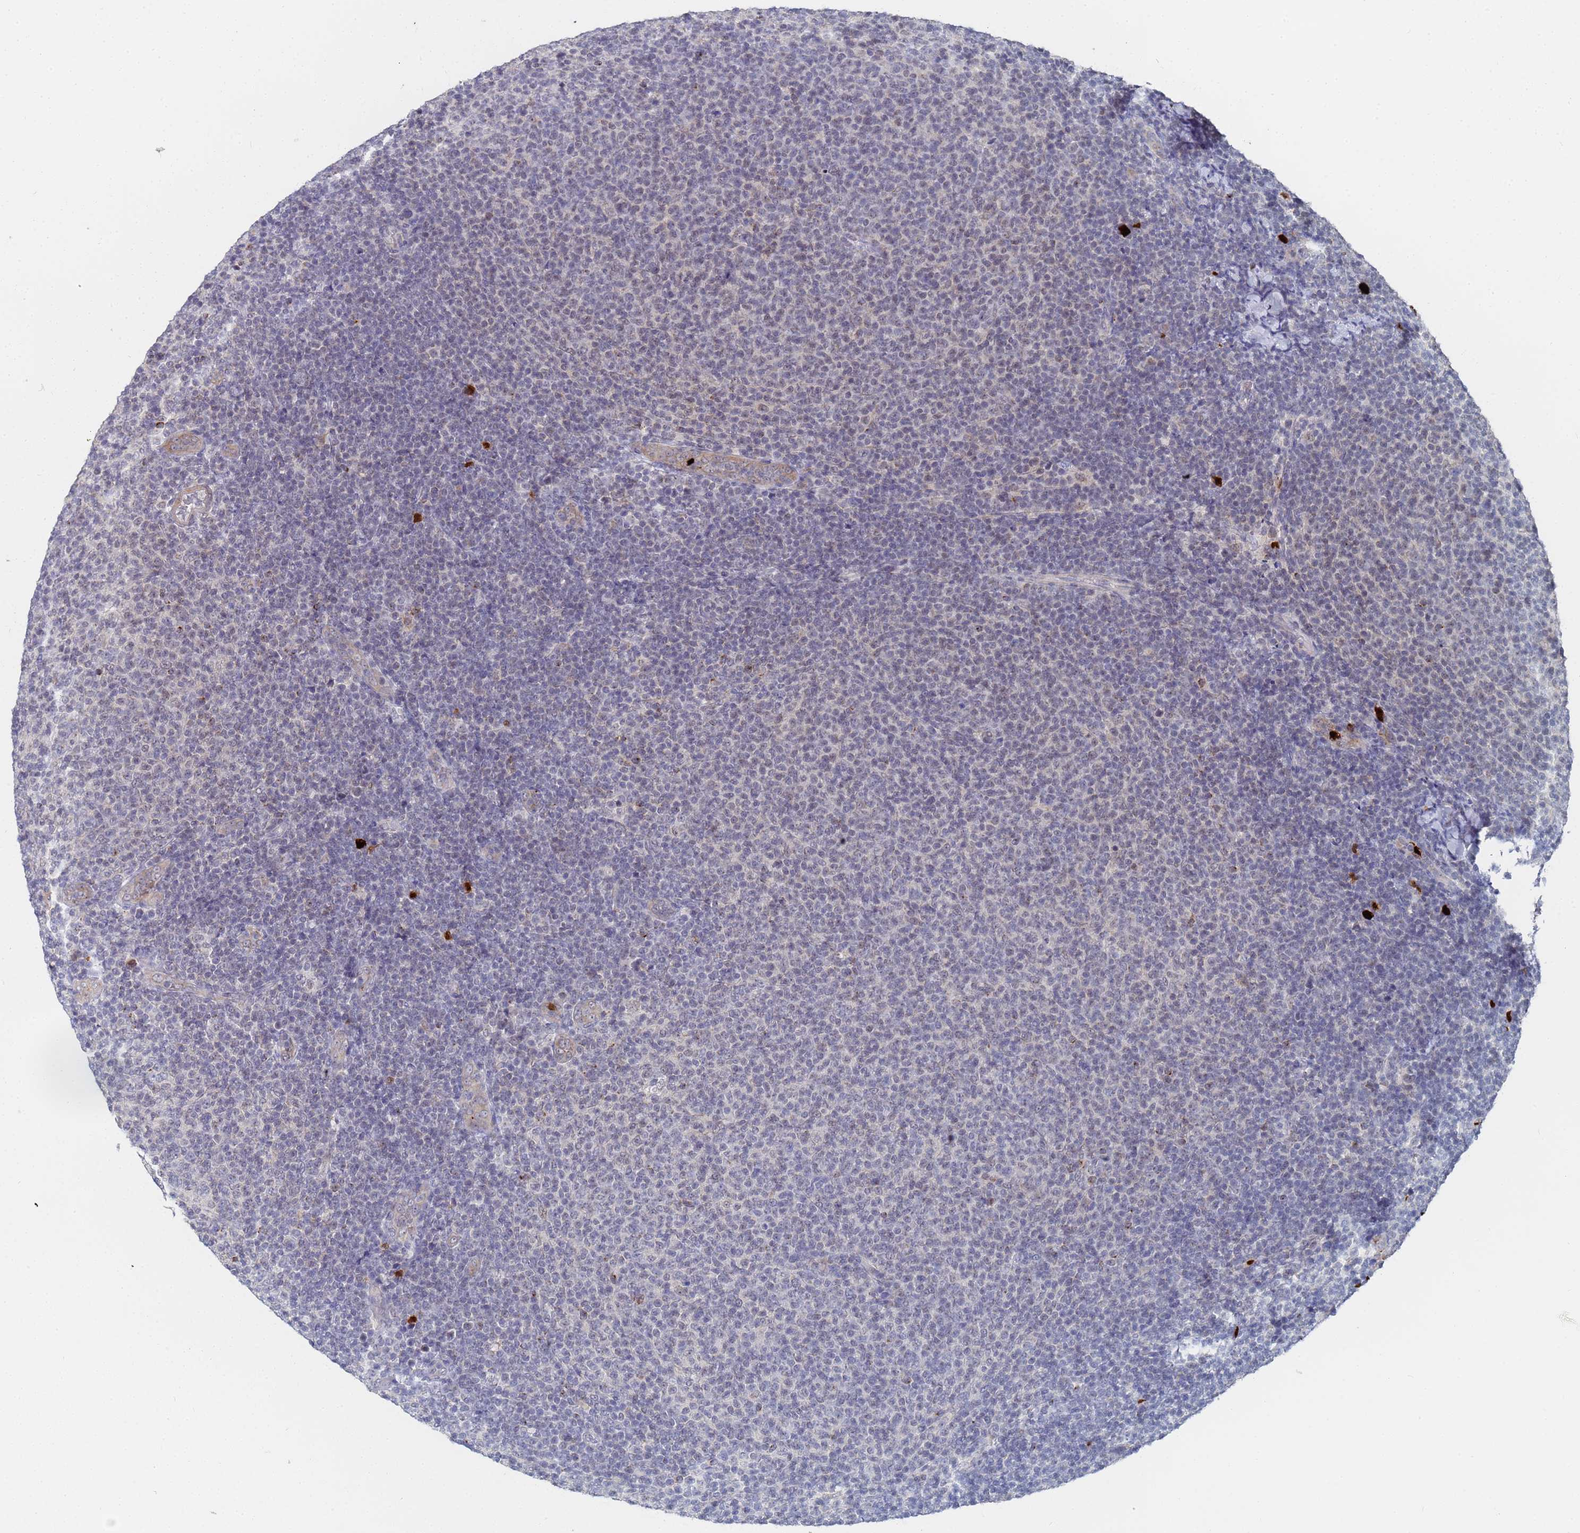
{"staining": {"intensity": "negative", "quantity": "none", "location": "none"}, "tissue": "lymphoma", "cell_type": "Tumor cells", "image_type": "cancer", "snomed": [{"axis": "morphology", "description": "Malignant lymphoma, non-Hodgkin's type, Low grade"}, {"axis": "topography", "description": "Lymph node"}], "caption": "Immunohistochemistry (IHC) of lymphoma reveals no expression in tumor cells. The staining was performed using DAB (3,3'-diaminobenzidine) to visualize the protein expression in brown, while the nuclei were stained in blue with hematoxylin (Magnification: 20x).", "gene": "MTCL1", "patient": {"sex": "male", "age": 66}}